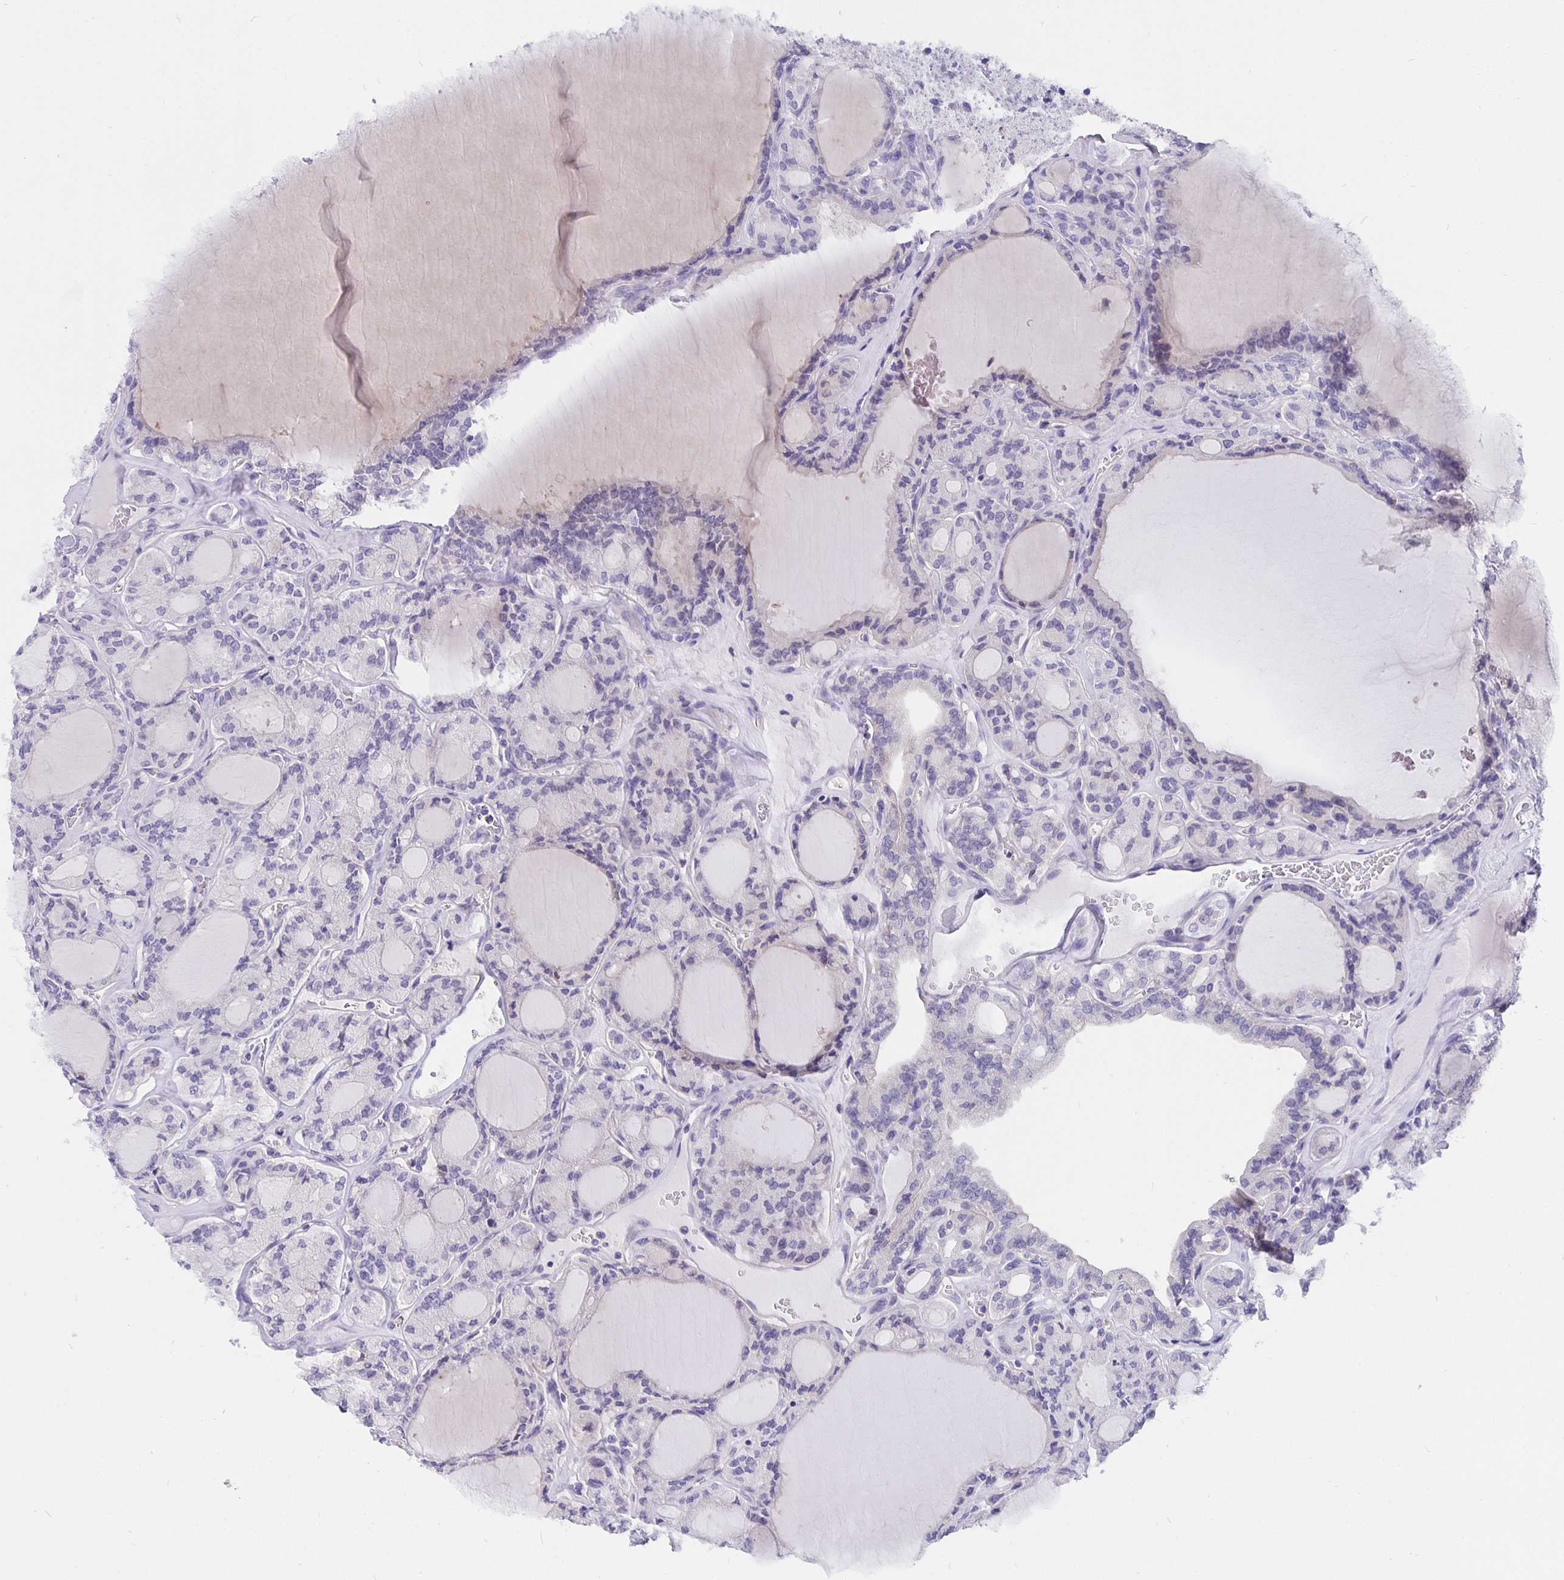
{"staining": {"intensity": "negative", "quantity": "none", "location": "none"}, "tissue": "thyroid cancer", "cell_type": "Tumor cells", "image_type": "cancer", "snomed": [{"axis": "morphology", "description": "Papillary adenocarcinoma, NOS"}, {"axis": "topography", "description": "Thyroid gland"}], "caption": "There is no significant staining in tumor cells of thyroid cancer. (Immunohistochemistry (ihc), brightfield microscopy, high magnification).", "gene": "CFAP74", "patient": {"sex": "male", "age": 87}}